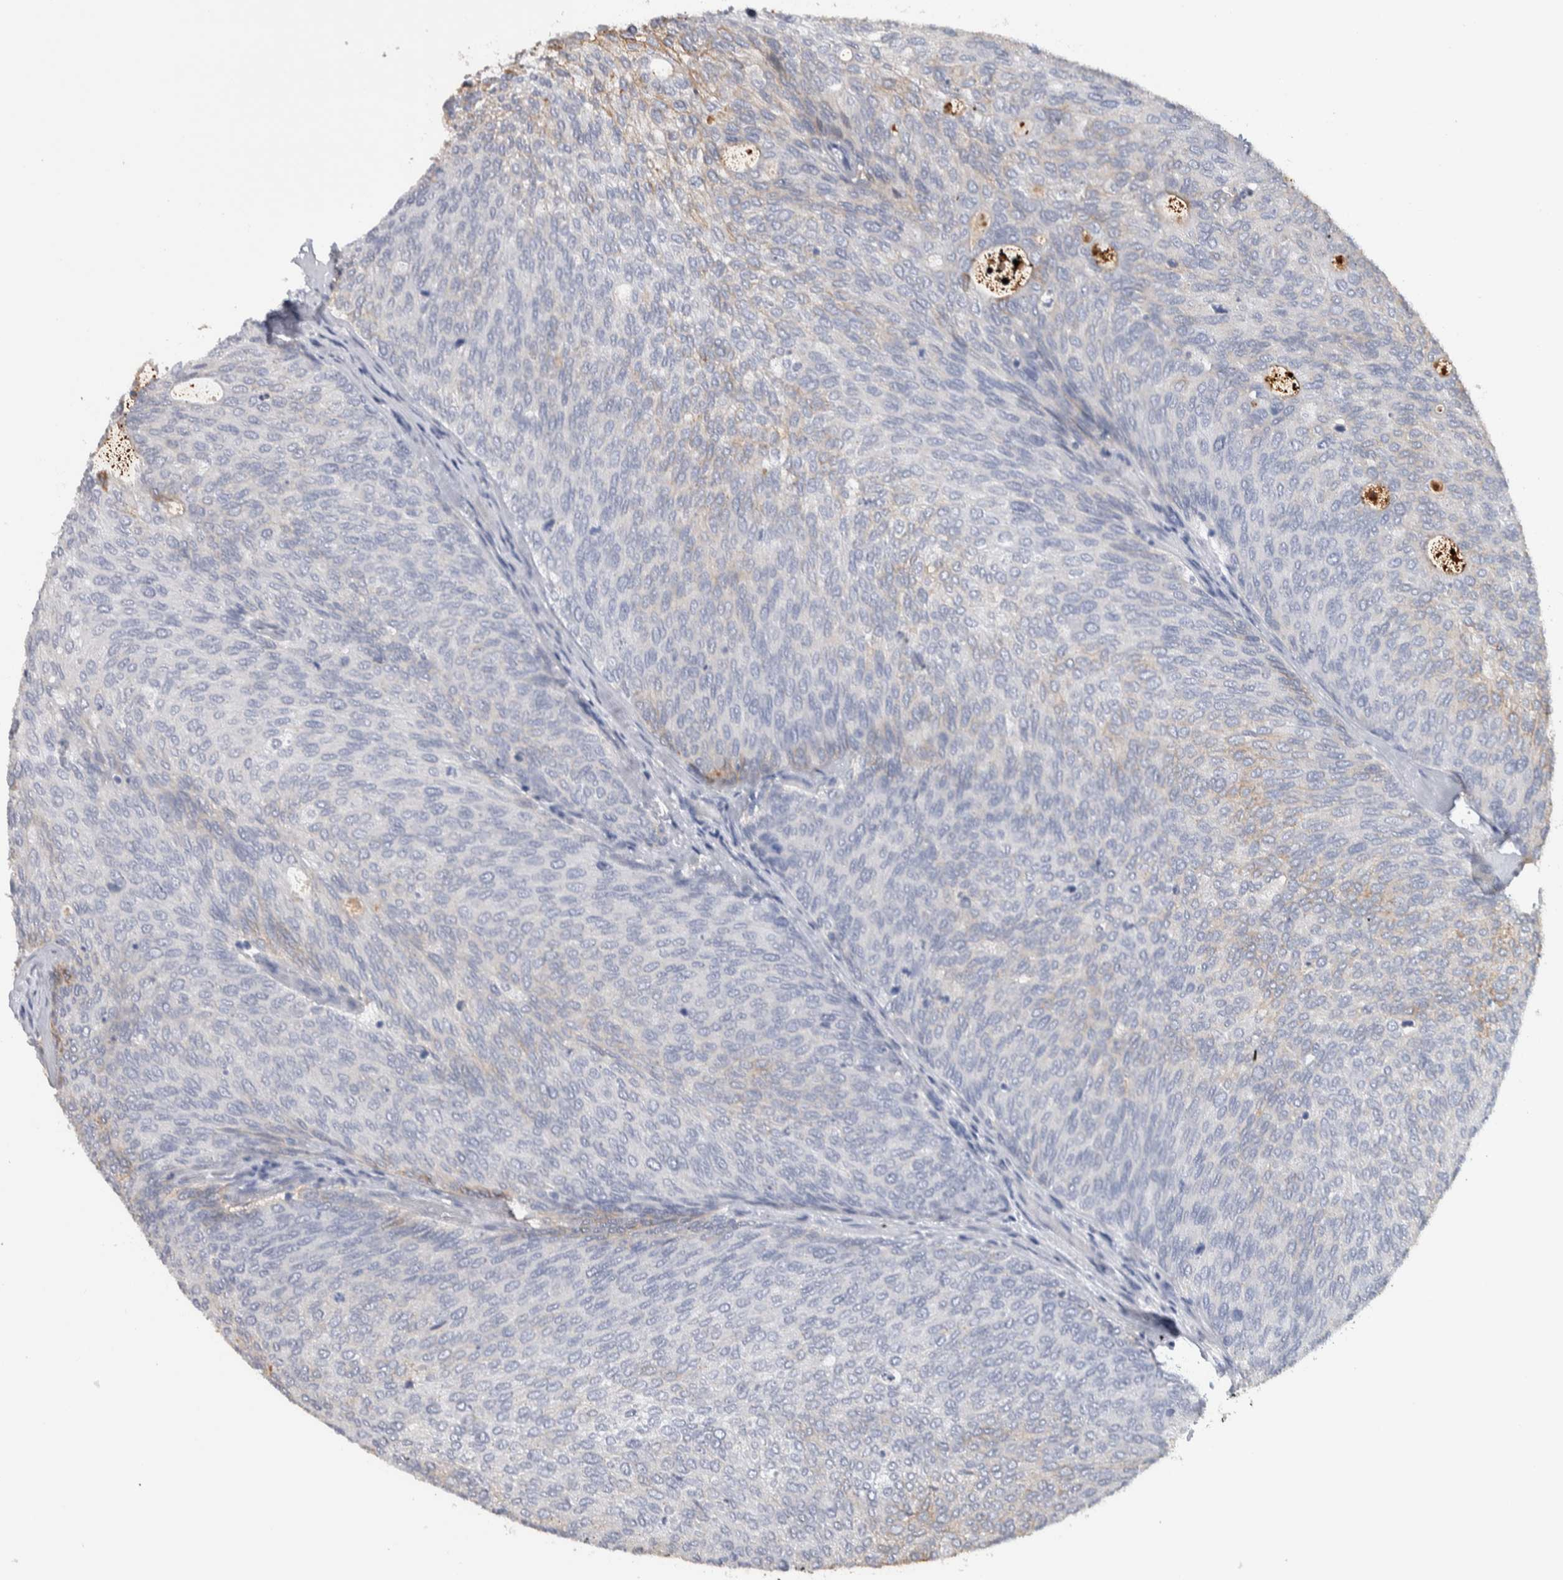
{"staining": {"intensity": "weak", "quantity": "<25%", "location": "cytoplasmic/membranous"}, "tissue": "urothelial cancer", "cell_type": "Tumor cells", "image_type": "cancer", "snomed": [{"axis": "morphology", "description": "Urothelial carcinoma, Low grade"}, {"axis": "topography", "description": "Urinary bladder"}], "caption": "There is no significant expression in tumor cells of low-grade urothelial carcinoma.", "gene": "TMEM102", "patient": {"sex": "female", "age": 79}}